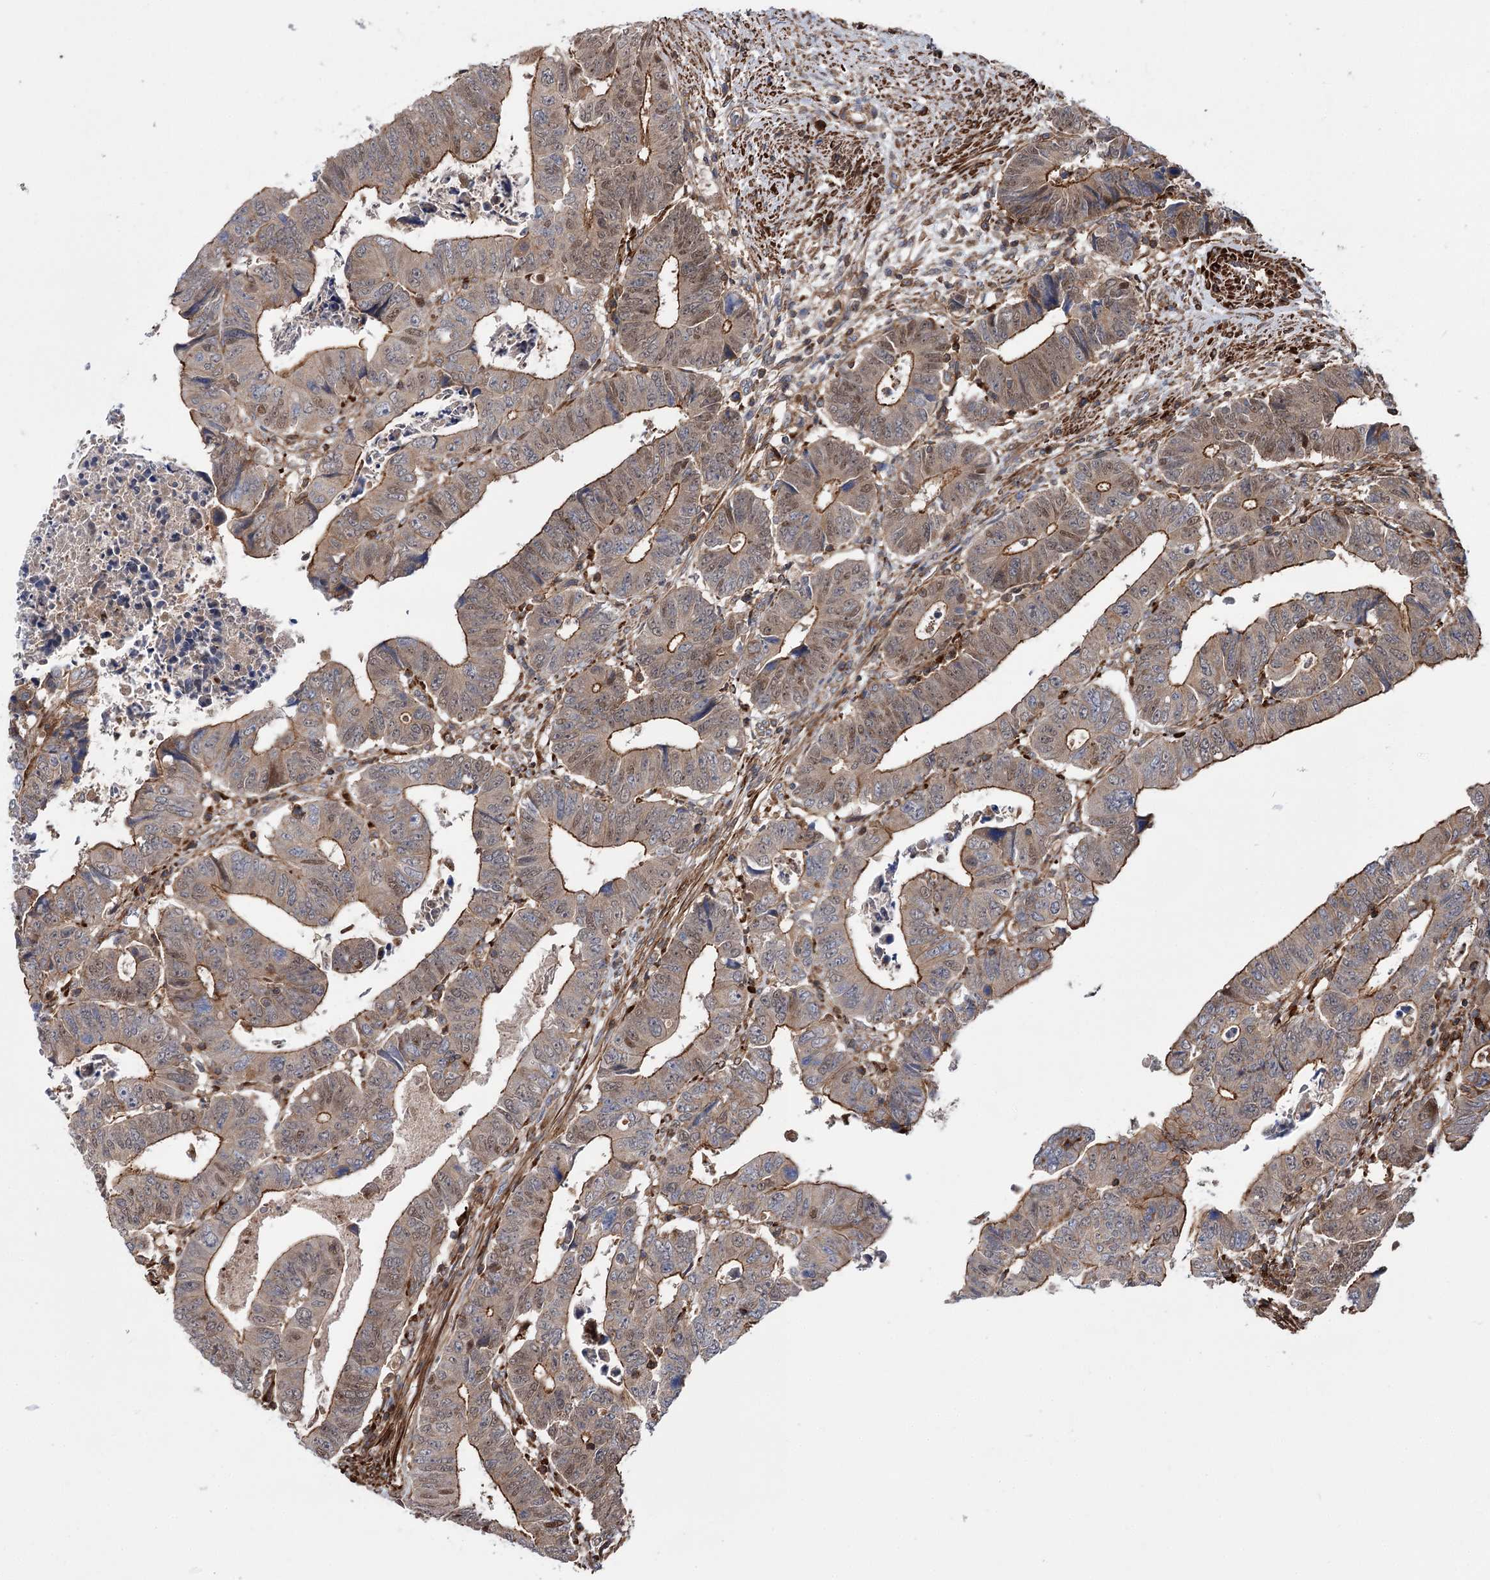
{"staining": {"intensity": "moderate", "quantity": ">75%", "location": "cytoplasmic/membranous,nuclear"}, "tissue": "colorectal cancer", "cell_type": "Tumor cells", "image_type": "cancer", "snomed": [{"axis": "morphology", "description": "Normal tissue, NOS"}, {"axis": "morphology", "description": "Adenocarcinoma, NOS"}, {"axis": "topography", "description": "Rectum"}], "caption": "An immunohistochemistry (IHC) image of tumor tissue is shown. Protein staining in brown shows moderate cytoplasmic/membranous and nuclear positivity in colorectal adenocarcinoma within tumor cells. The staining was performed using DAB (3,3'-diaminobenzidine) to visualize the protein expression in brown, while the nuclei were stained in blue with hematoxylin (Magnification: 20x).", "gene": "DPP3", "patient": {"sex": "female", "age": 65}}